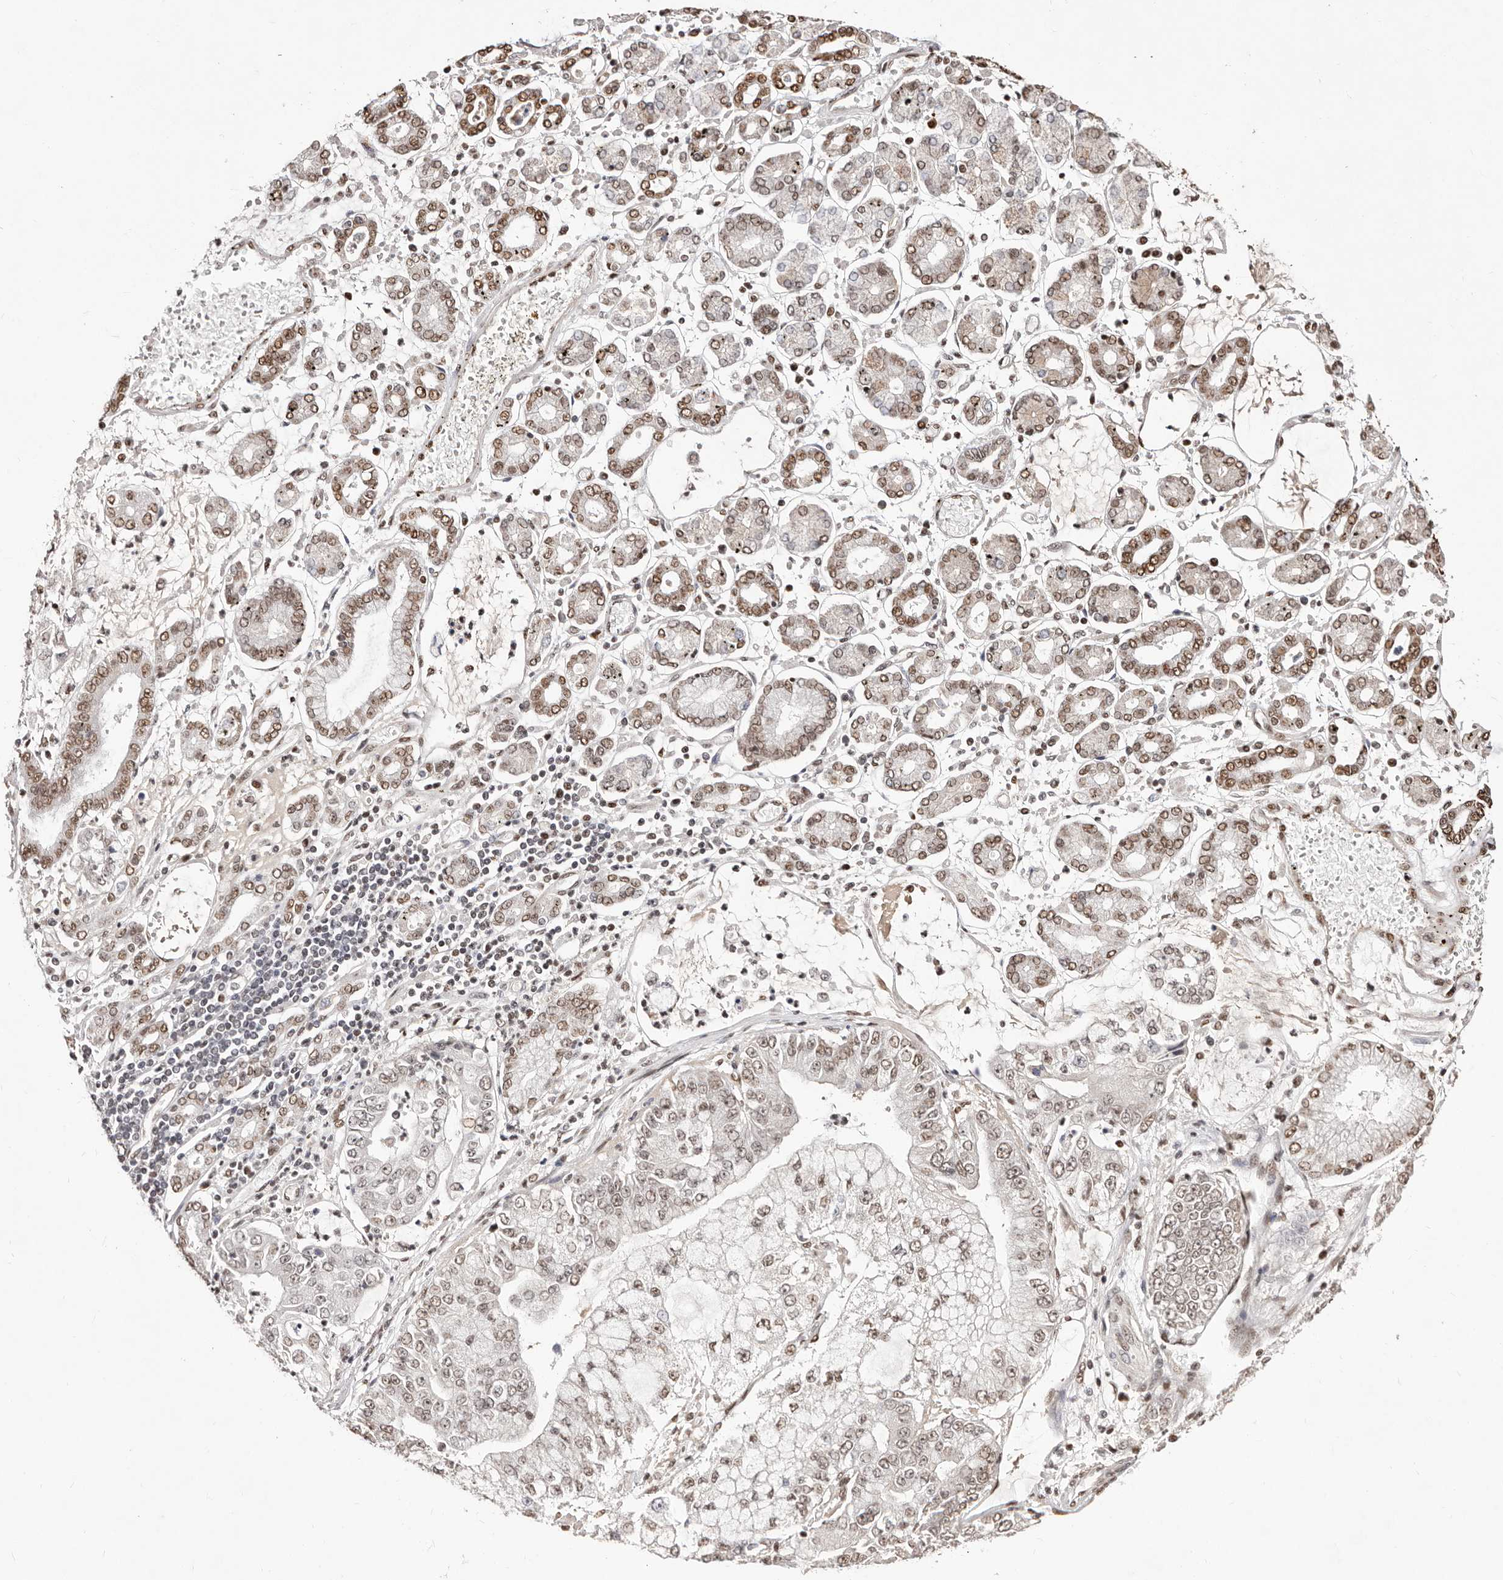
{"staining": {"intensity": "weak", "quantity": ">75%", "location": "nuclear"}, "tissue": "stomach cancer", "cell_type": "Tumor cells", "image_type": "cancer", "snomed": [{"axis": "morphology", "description": "Adenocarcinoma, NOS"}, {"axis": "topography", "description": "Stomach"}], "caption": "Stomach cancer tissue shows weak nuclear expression in approximately >75% of tumor cells (Stains: DAB in brown, nuclei in blue, Microscopy: brightfield microscopy at high magnification).", "gene": "BICRAL", "patient": {"sex": "male", "age": 76}}